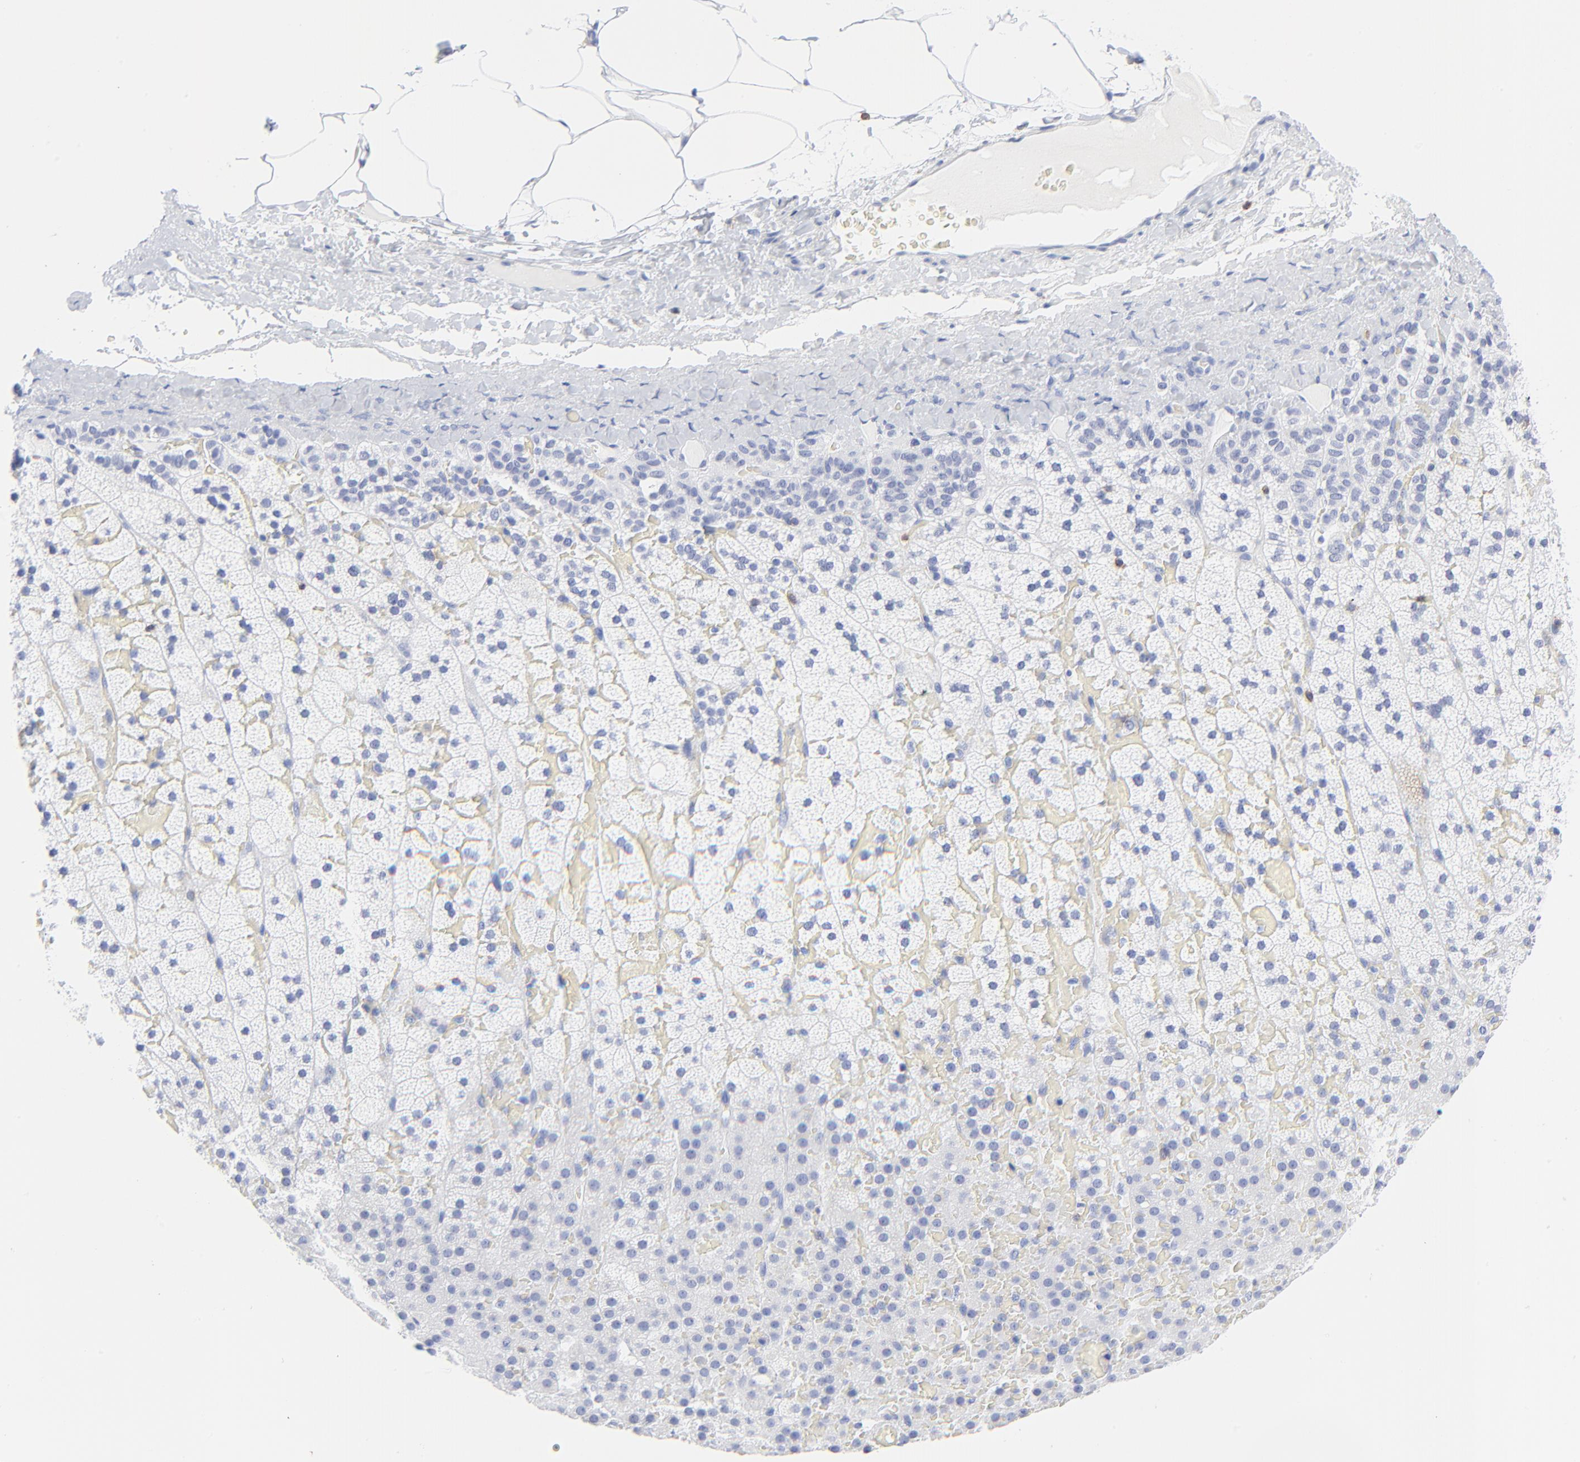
{"staining": {"intensity": "negative", "quantity": "none", "location": "none"}, "tissue": "adrenal gland", "cell_type": "Glandular cells", "image_type": "normal", "snomed": [{"axis": "morphology", "description": "Normal tissue, NOS"}, {"axis": "topography", "description": "Adrenal gland"}], "caption": "Immunohistochemistry photomicrograph of unremarkable adrenal gland stained for a protein (brown), which displays no staining in glandular cells.", "gene": "LCK", "patient": {"sex": "male", "age": 35}}